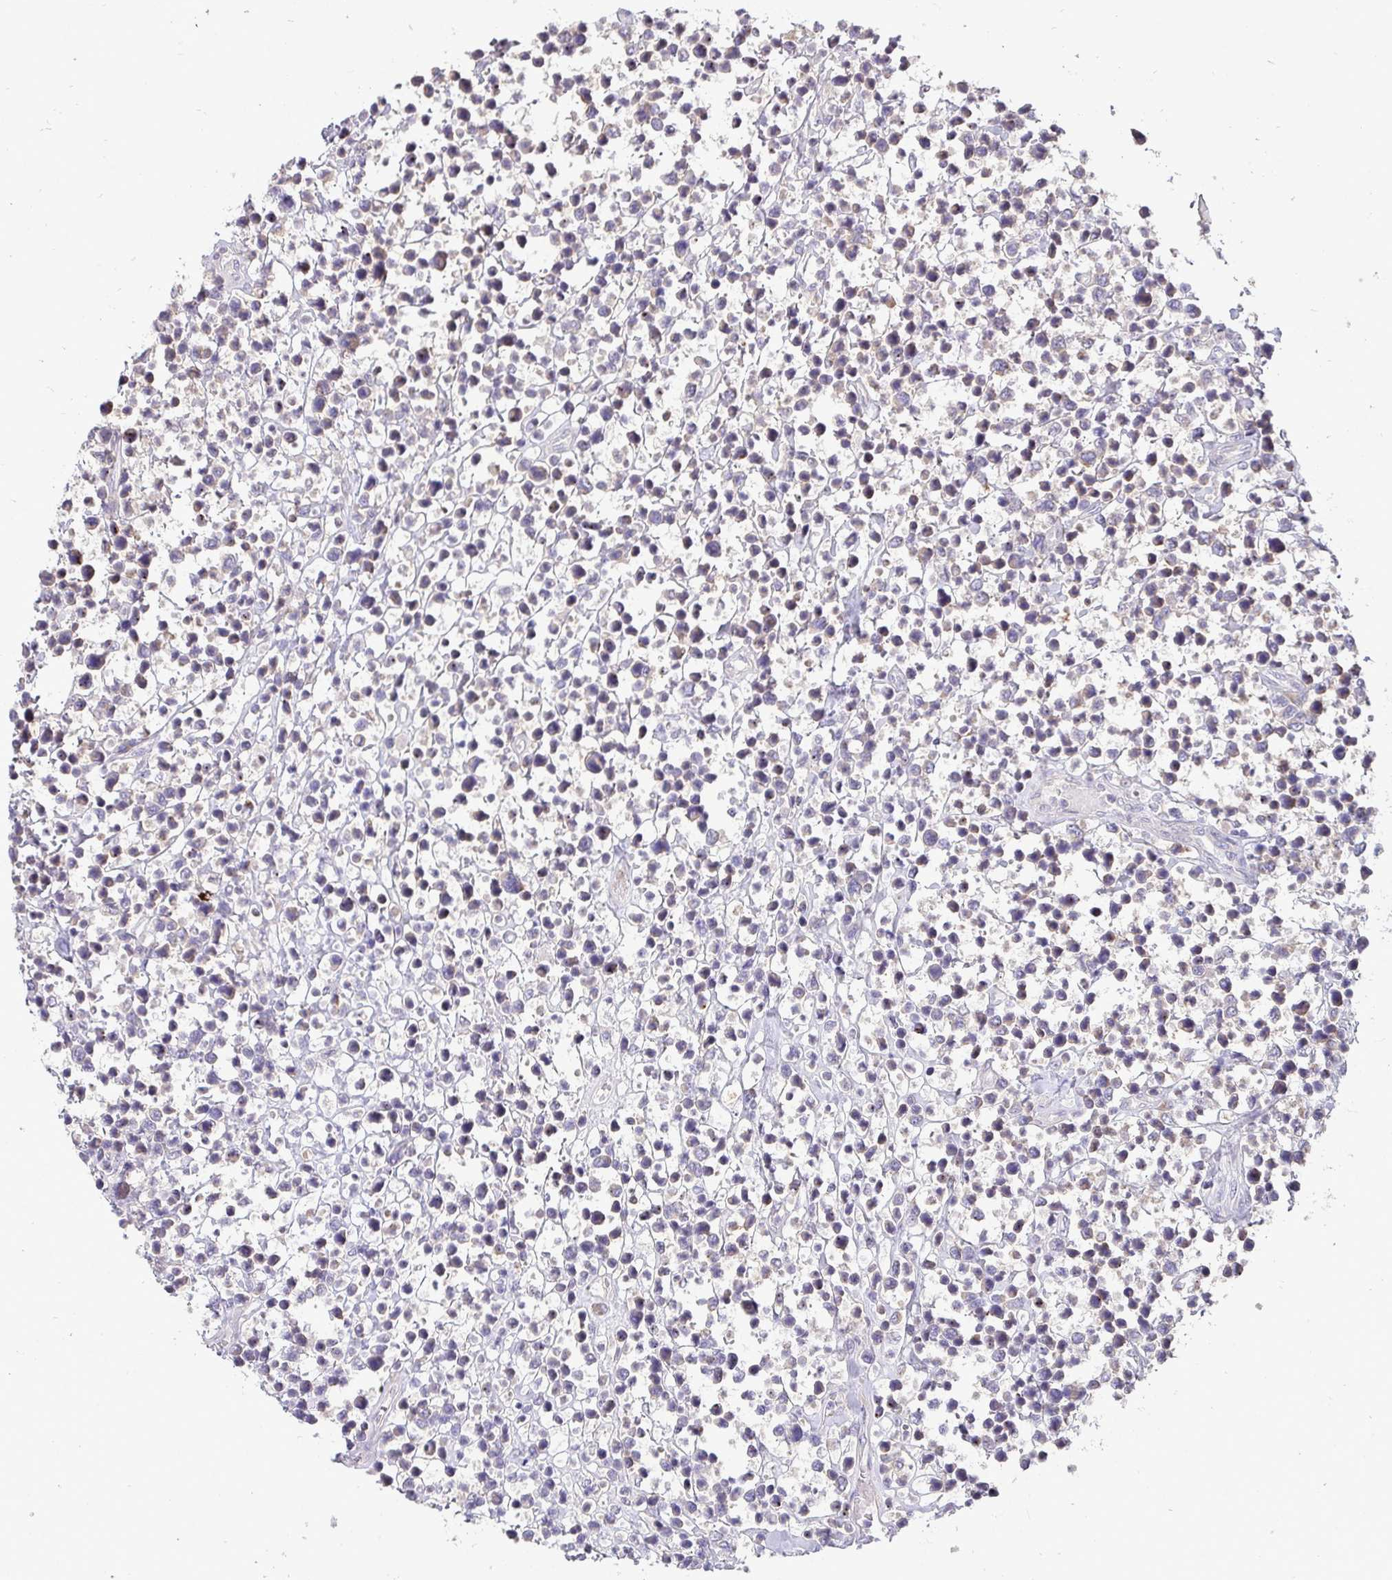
{"staining": {"intensity": "weak", "quantity": "25%-75%", "location": "cytoplasmic/membranous"}, "tissue": "lymphoma", "cell_type": "Tumor cells", "image_type": "cancer", "snomed": [{"axis": "morphology", "description": "Malignant lymphoma, non-Hodgkin's type, Low grade"}, {"axis": "topography", "description": "Lymph node"}], "caption": "An immunohistochemistry micrograph of tumor tissue is shown. Protein staining in brown highlights weak cytoplasmic/membranous positivity in malignant lymphoma, non-Hodgkin's type (low-grade) within tumor cells. (brown staining indicates protein expression, while blue staining denotes nuclei).", "gene": "SH2D1B", "patient": {"sex": "male", "age": 60}}